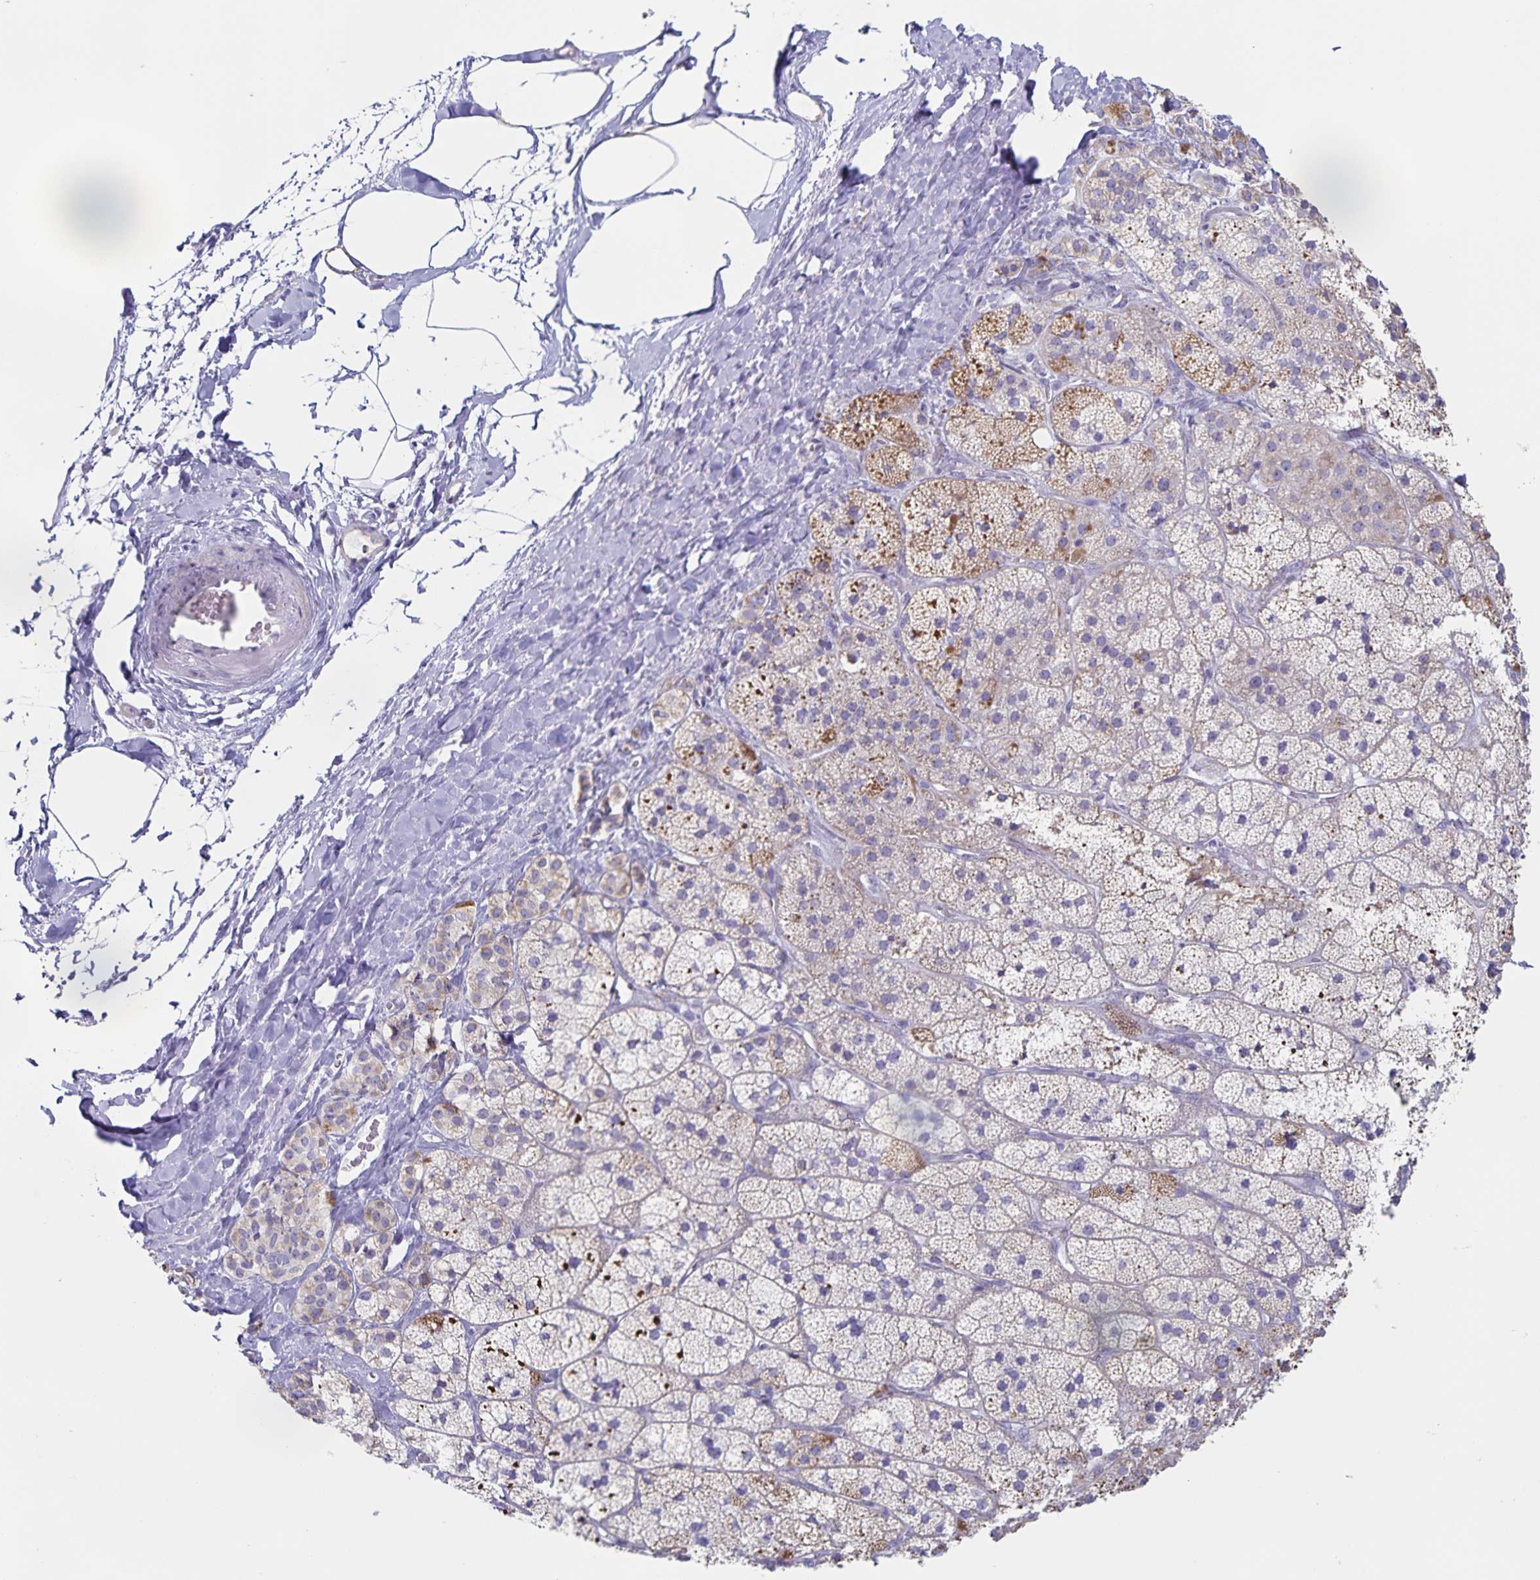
{"staining": {"intensity": "moderate", "quantity": "25%-75%", "location": "cytoplasmic/membranous"}, "tissue": "adrenal gland", "cell_type": "Glandular cells", "image_type": "normal", "snomed": [{"axis": "morphology", "description": "Normal tissue, NOS"}, {"axis": "topography", "description": "Adrenal gland"}], "caption": "Immunohistochemical staining of benign adrenal gland reveals moderate cytoplasmic/membranous protein expression in about 25%-75% of glandular cells. (DAB IHC, brown staining for protein, blue staining for nuclei).", "gene": "CENPH", "patient": {"sex": "male", "age": 57}}